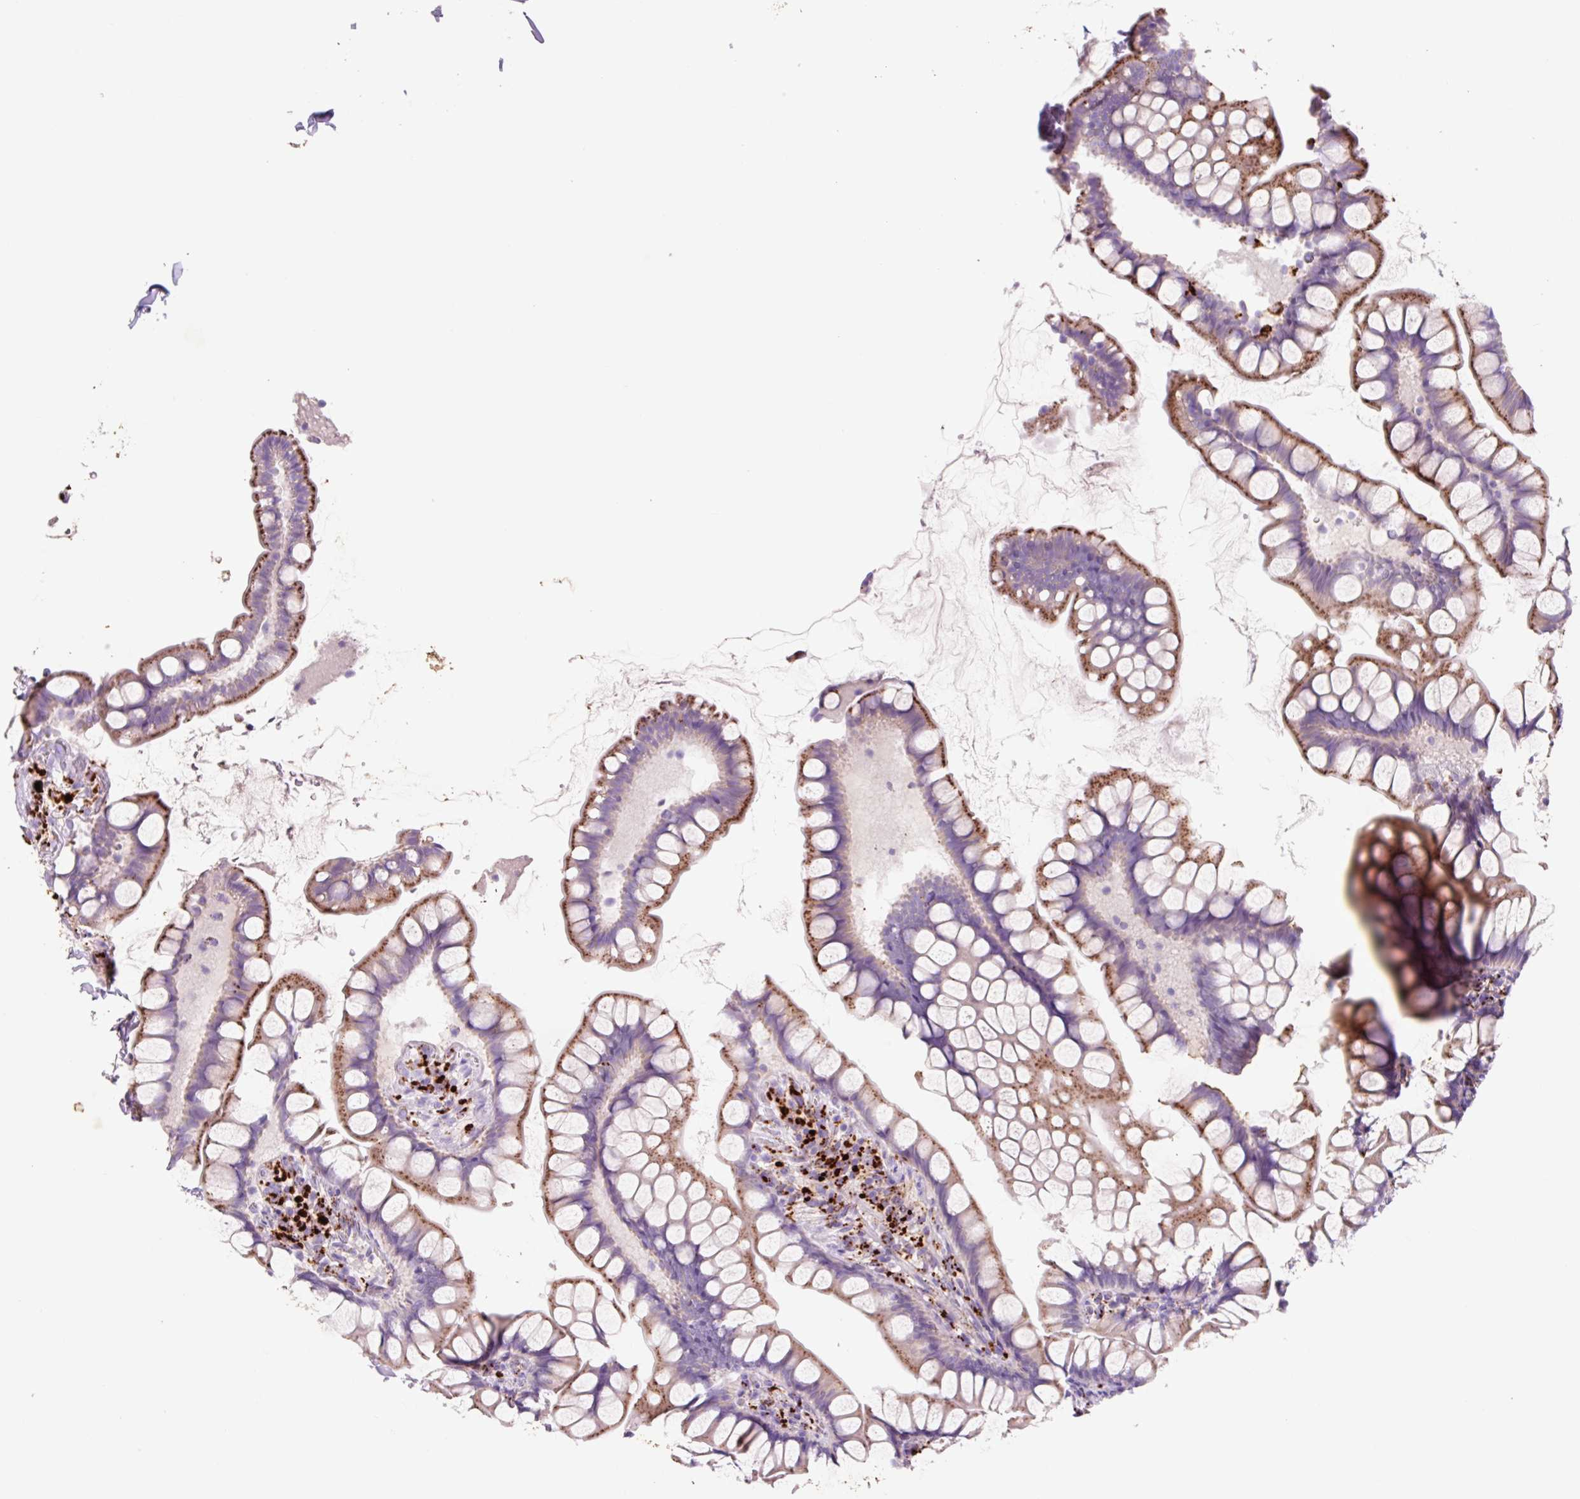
{"staining": {"intensity": "moderate", "quantity": ">75%", "location": "cytoplasmic/membranous"}, "tissue": "small intestine", "cell_type": "Glandular cells", "image_type": "normal", "snomed": [{"axis": "morphology", "description": "Normal tissue, NOS"}, {"axis": "topography", "description": "Small intestine"}], "caption": "This is an image of immunohistochemistry (IHC) staining of unremarkable small intestine, which shows moderate positivity in the cytoplasmic/membranous of glandular cells.", "gene": "HEXA", "patient": {"sex": "male", "age": 70}}